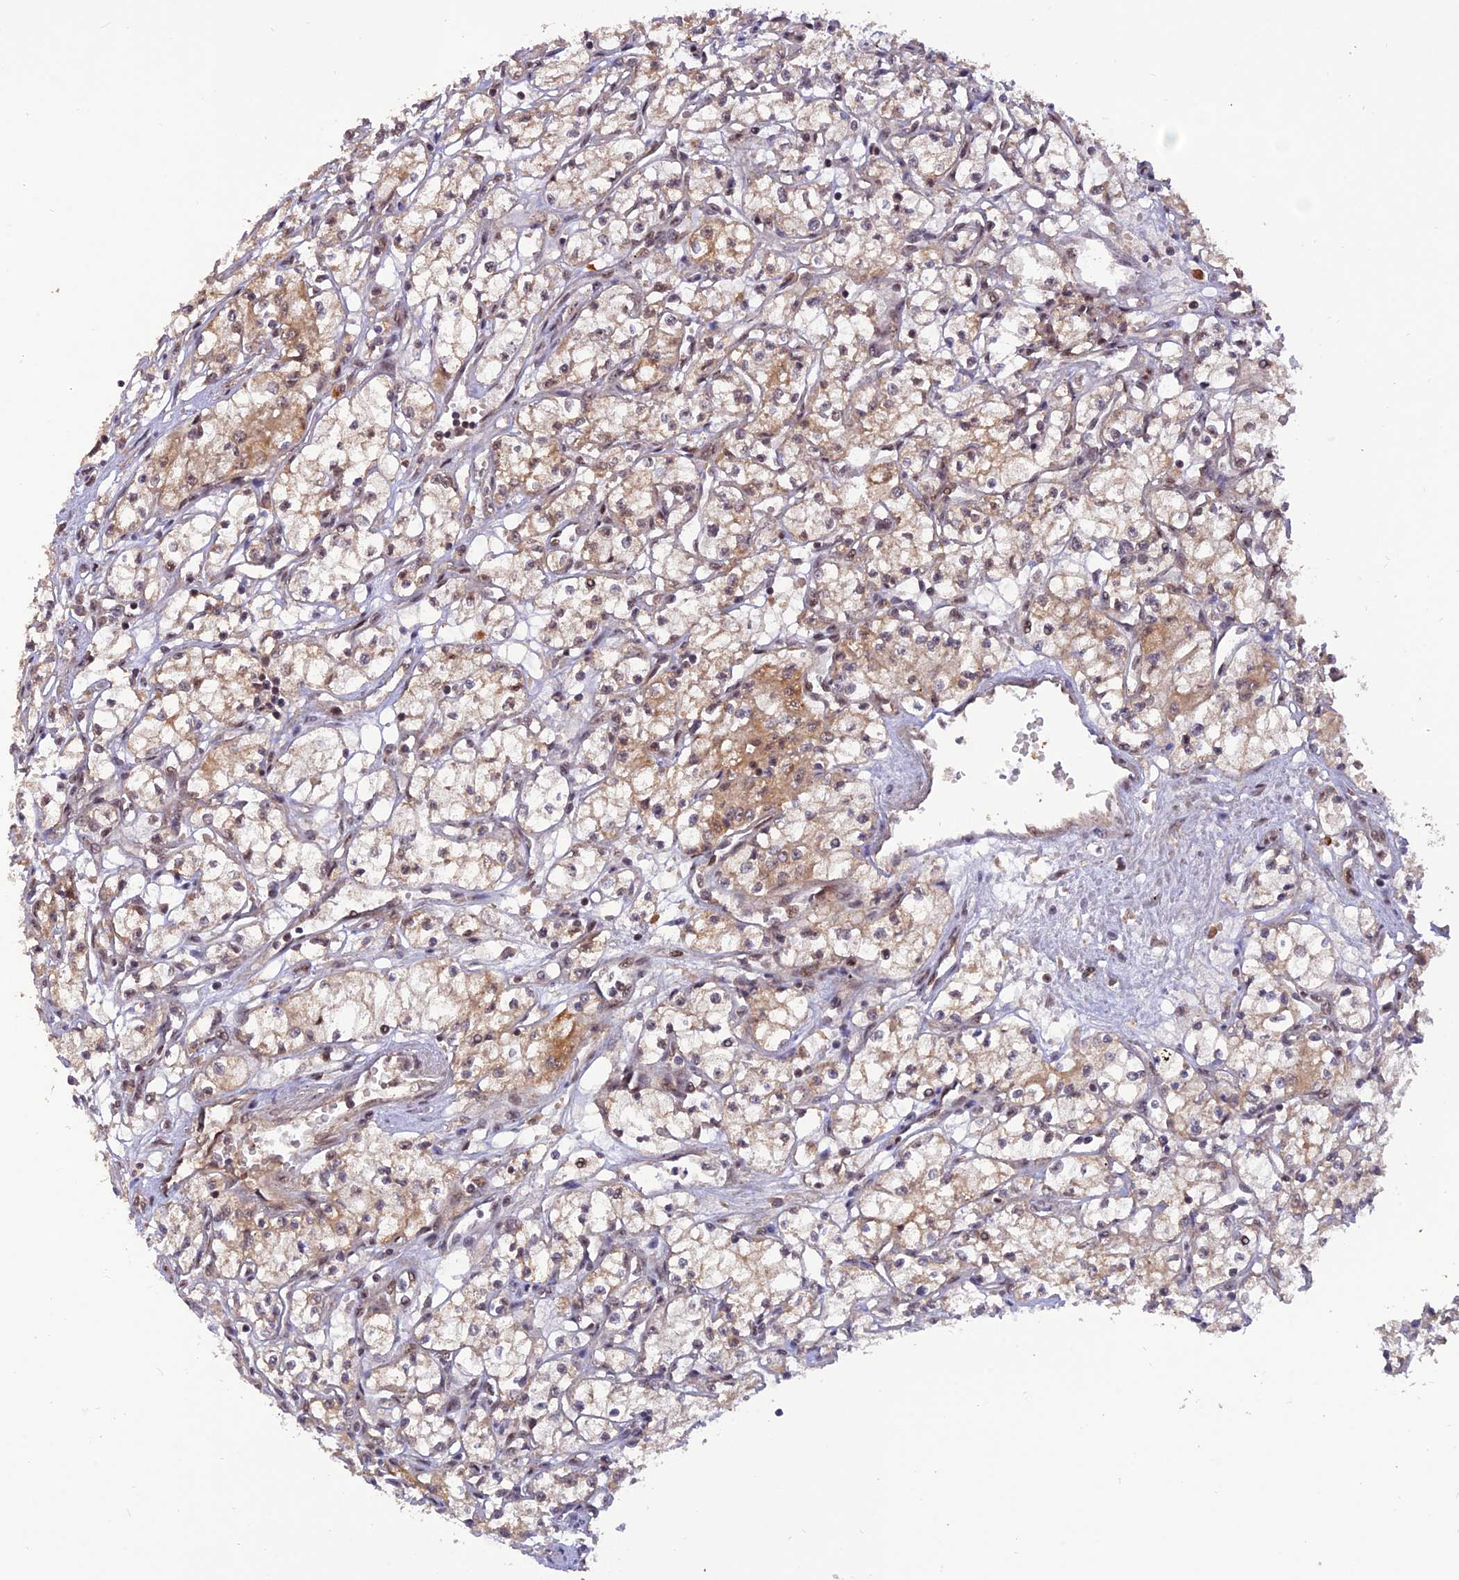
{"staining": {"intensity": "moderate", "quantity": "25%-75%", "location": "cytoplasmic/membranous,nuclear"}, "tissue": "renal cancer", "cell_type": "Tumor cells", "image_type": "cancer", "snomed": [{"axis": "morphology", "description": "Adenocarcinoma, NOS"}, {"axis": "topography", "description": "Kidney"}], "caption": "This image shows renal cancer (adenocarcinoma) stained with immunohistochemistry to label a protein in brown. The cytoplasmic/membranous and nuclear of tumor cells show moderate positivity for the protein. Nuclei are counter-stained blue.", "gene": "REV1", "patient": {"sex": "male", "age": 59}}